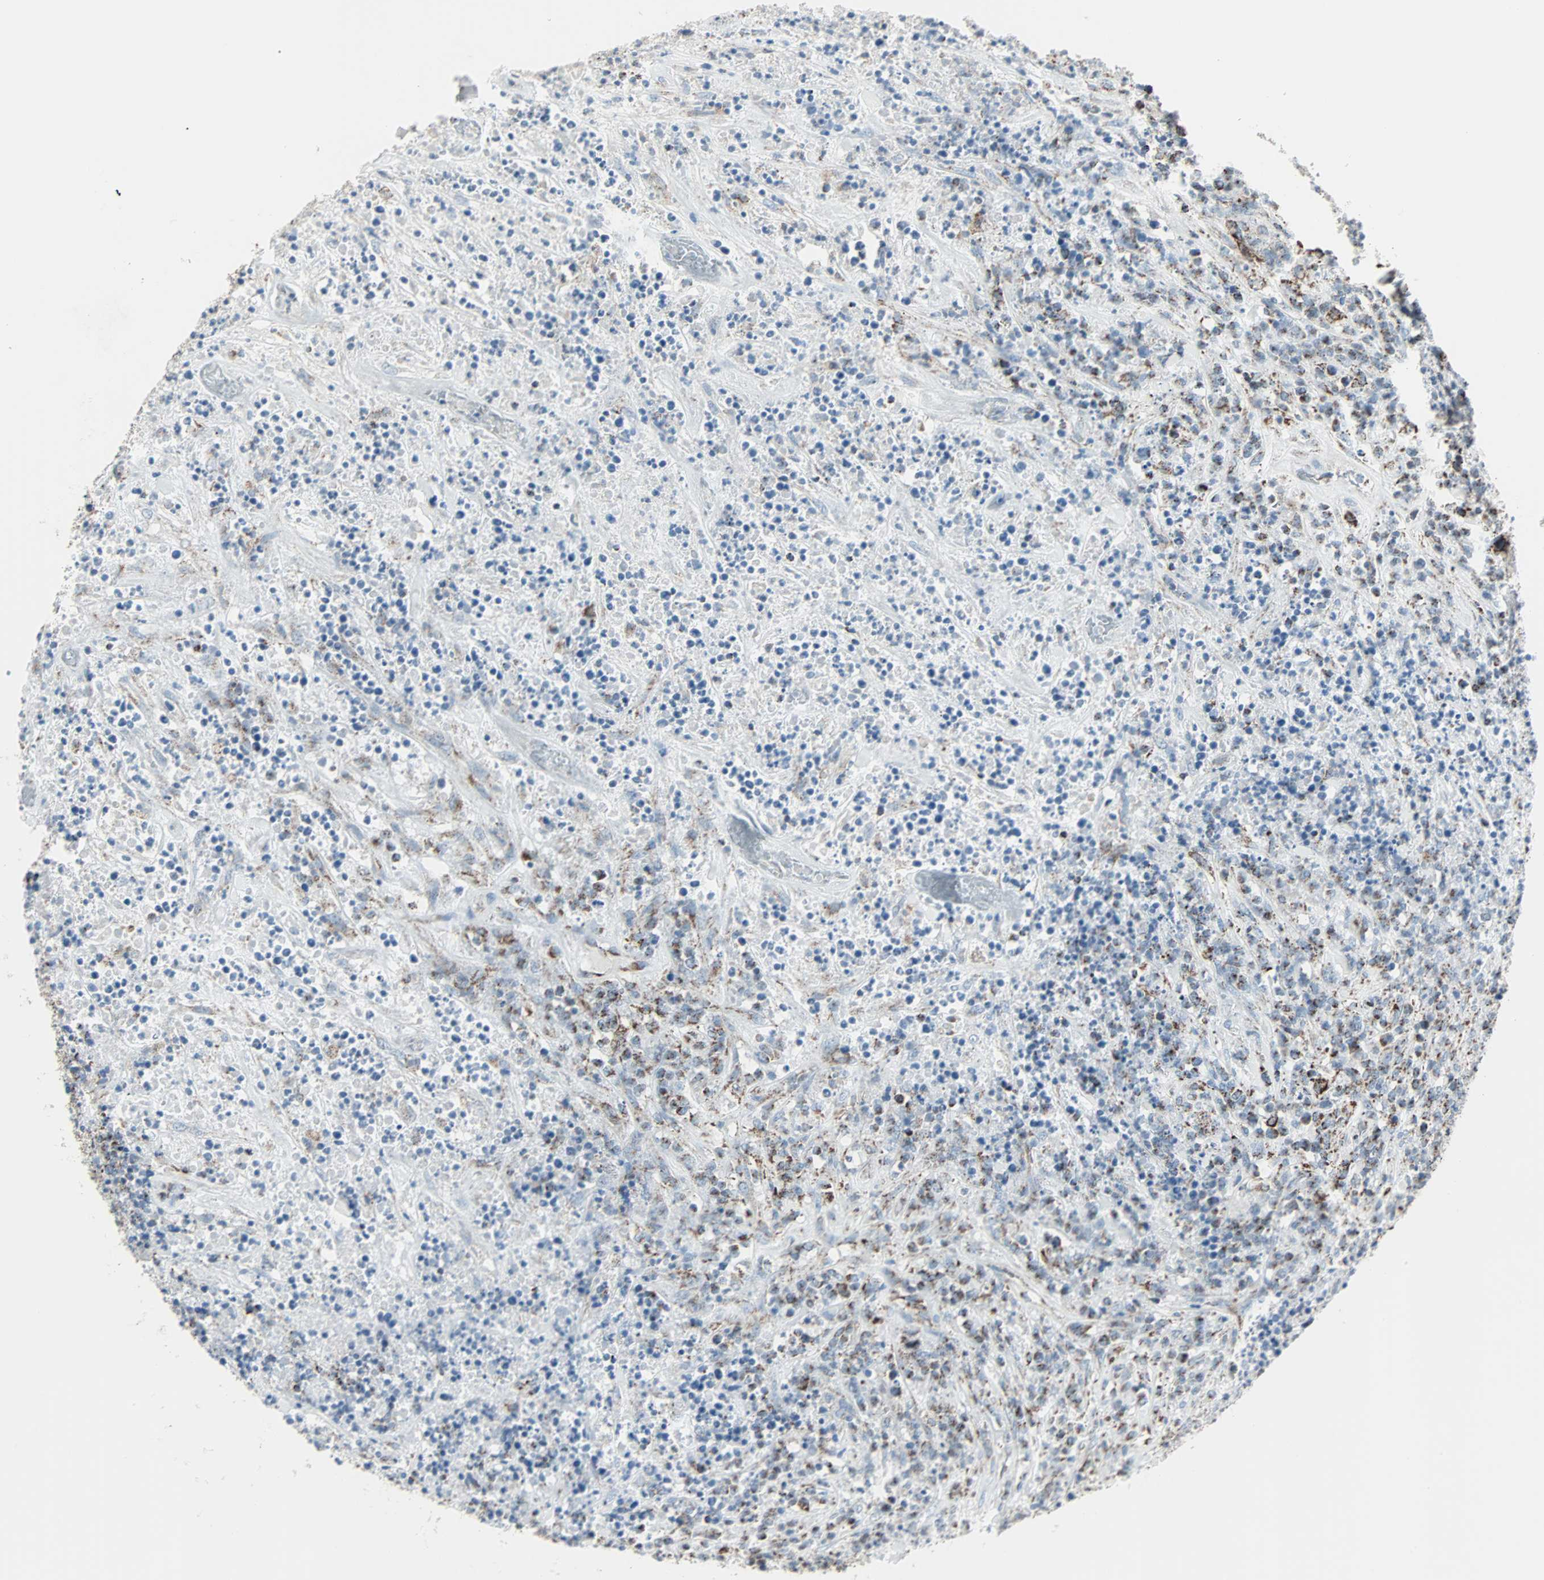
{"staining": {"intensity": "moderate", "quantity": "<25%", "location": "cytoplasmic/membranous"}, "tissue": "lymphoma", "cell_type": "Tumor cells", "image_type": "cancer", "snomed": [{"axis": "morphology", "description": "Malignant lymphoma, non-Hodgkin's type, High grade"}, {"axis": "topography", "description": "Soft tissue"}], "caption": "Immunohistochemical staining of human malignant lymphoma, non-Hodgkin's type (high-grade) displays low levels of moderate cytoplasmic/membranous expression in about <25% of tumor cells. (IHC, brightfield microscopy, high magnification).", "gene": "IDH2", "patient": {"sex": "male", "age": 18}}